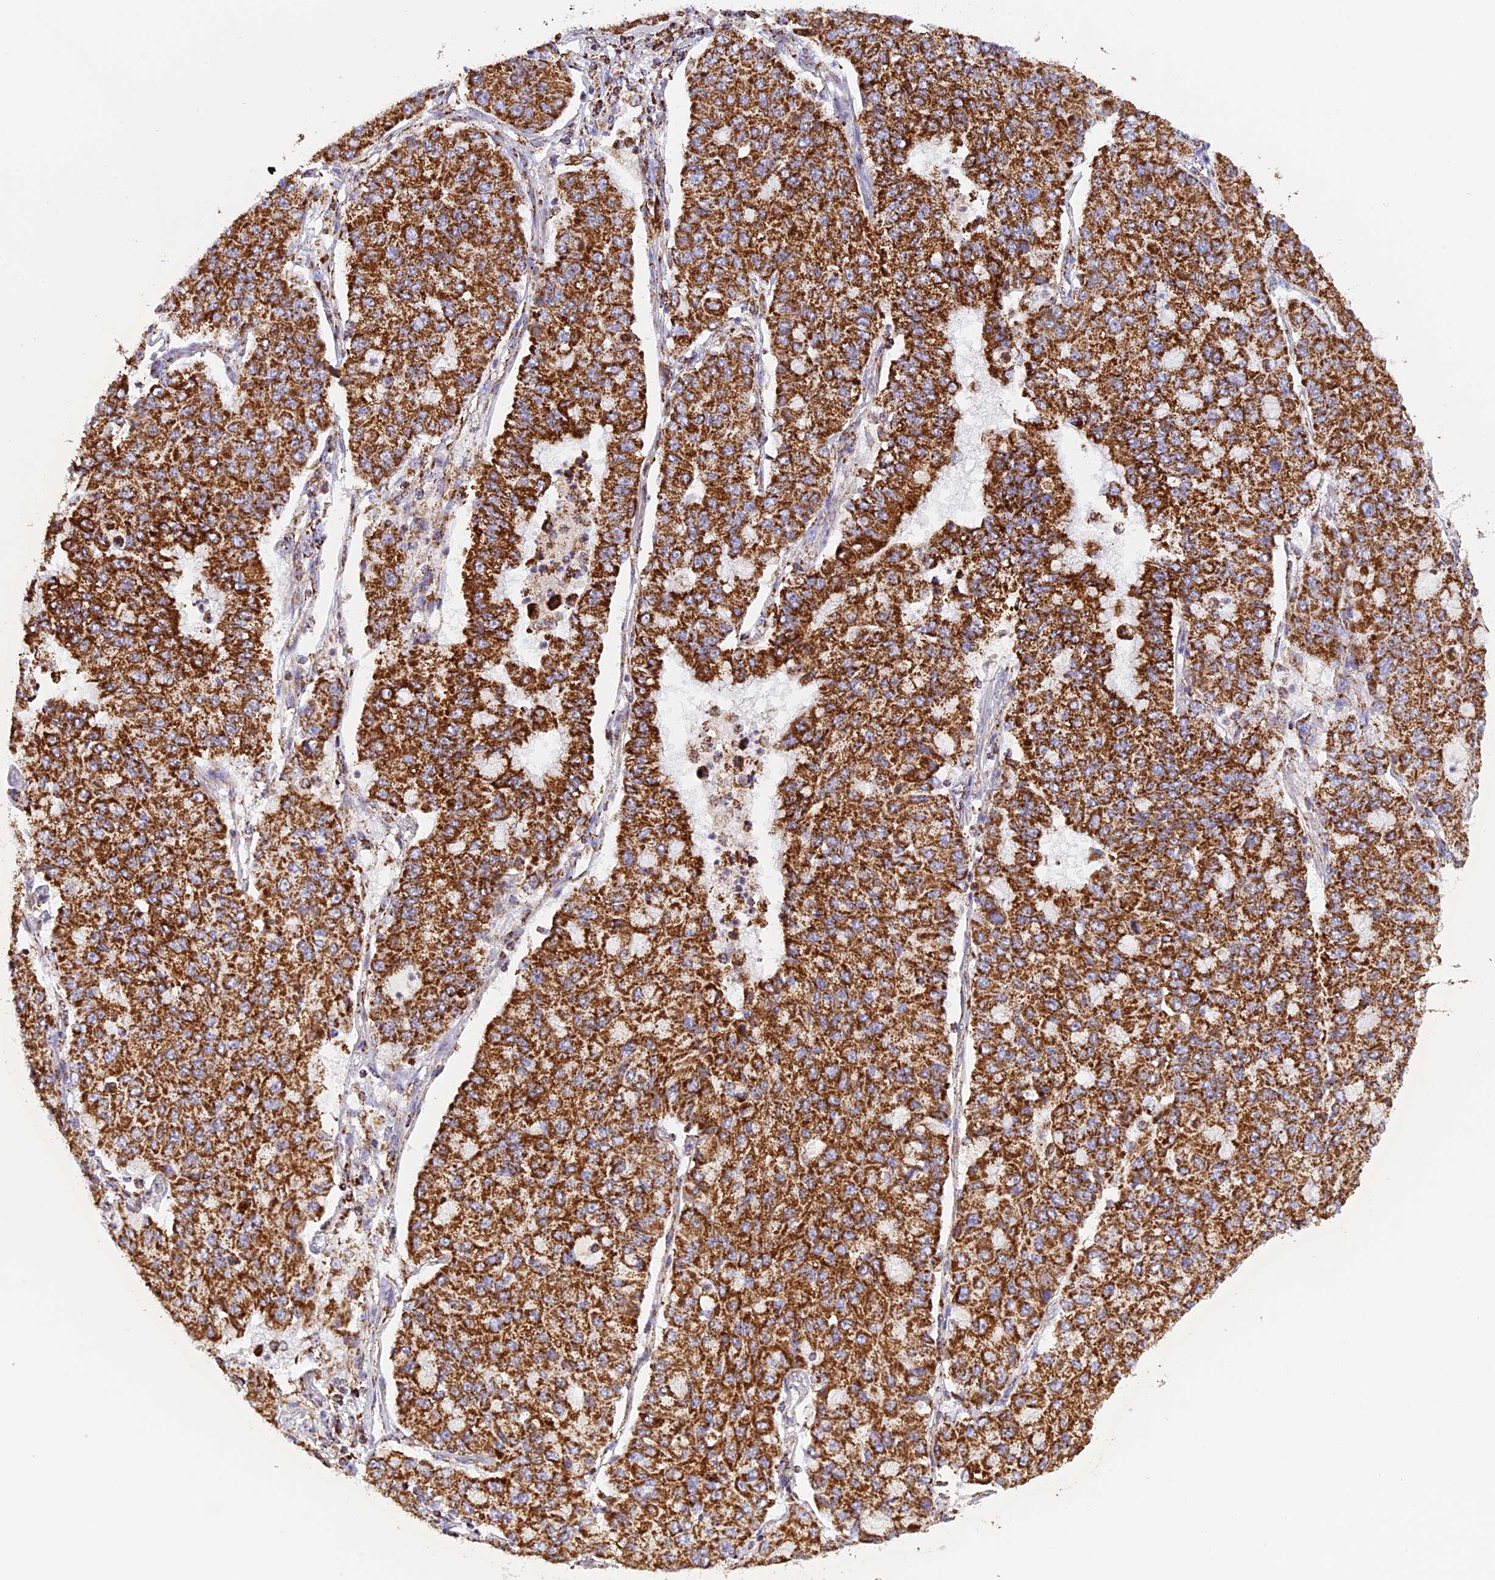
{"staining": {"intensity": "strong", "quantity": ">75%", "location": "cytoplasmic/membranous"}, "tissue": "lung cancer", "cell_type": "Tumor cells", "image_type": "cancer", "snomed": [{"axis": "morphology", "description": "Squamous cell carcinoma, NOS"}, {"axis": "topography", "description": "Lung"}], "caption": "An IHC image of neoplastic tissue is shown. Protein staining in brown shows strong cytoplasmic/membranous positivity in lung squamous cell carcinoma within tumor cells.", "gene": "KCNG1", "patient": {"sex": "male", "age": 74}}